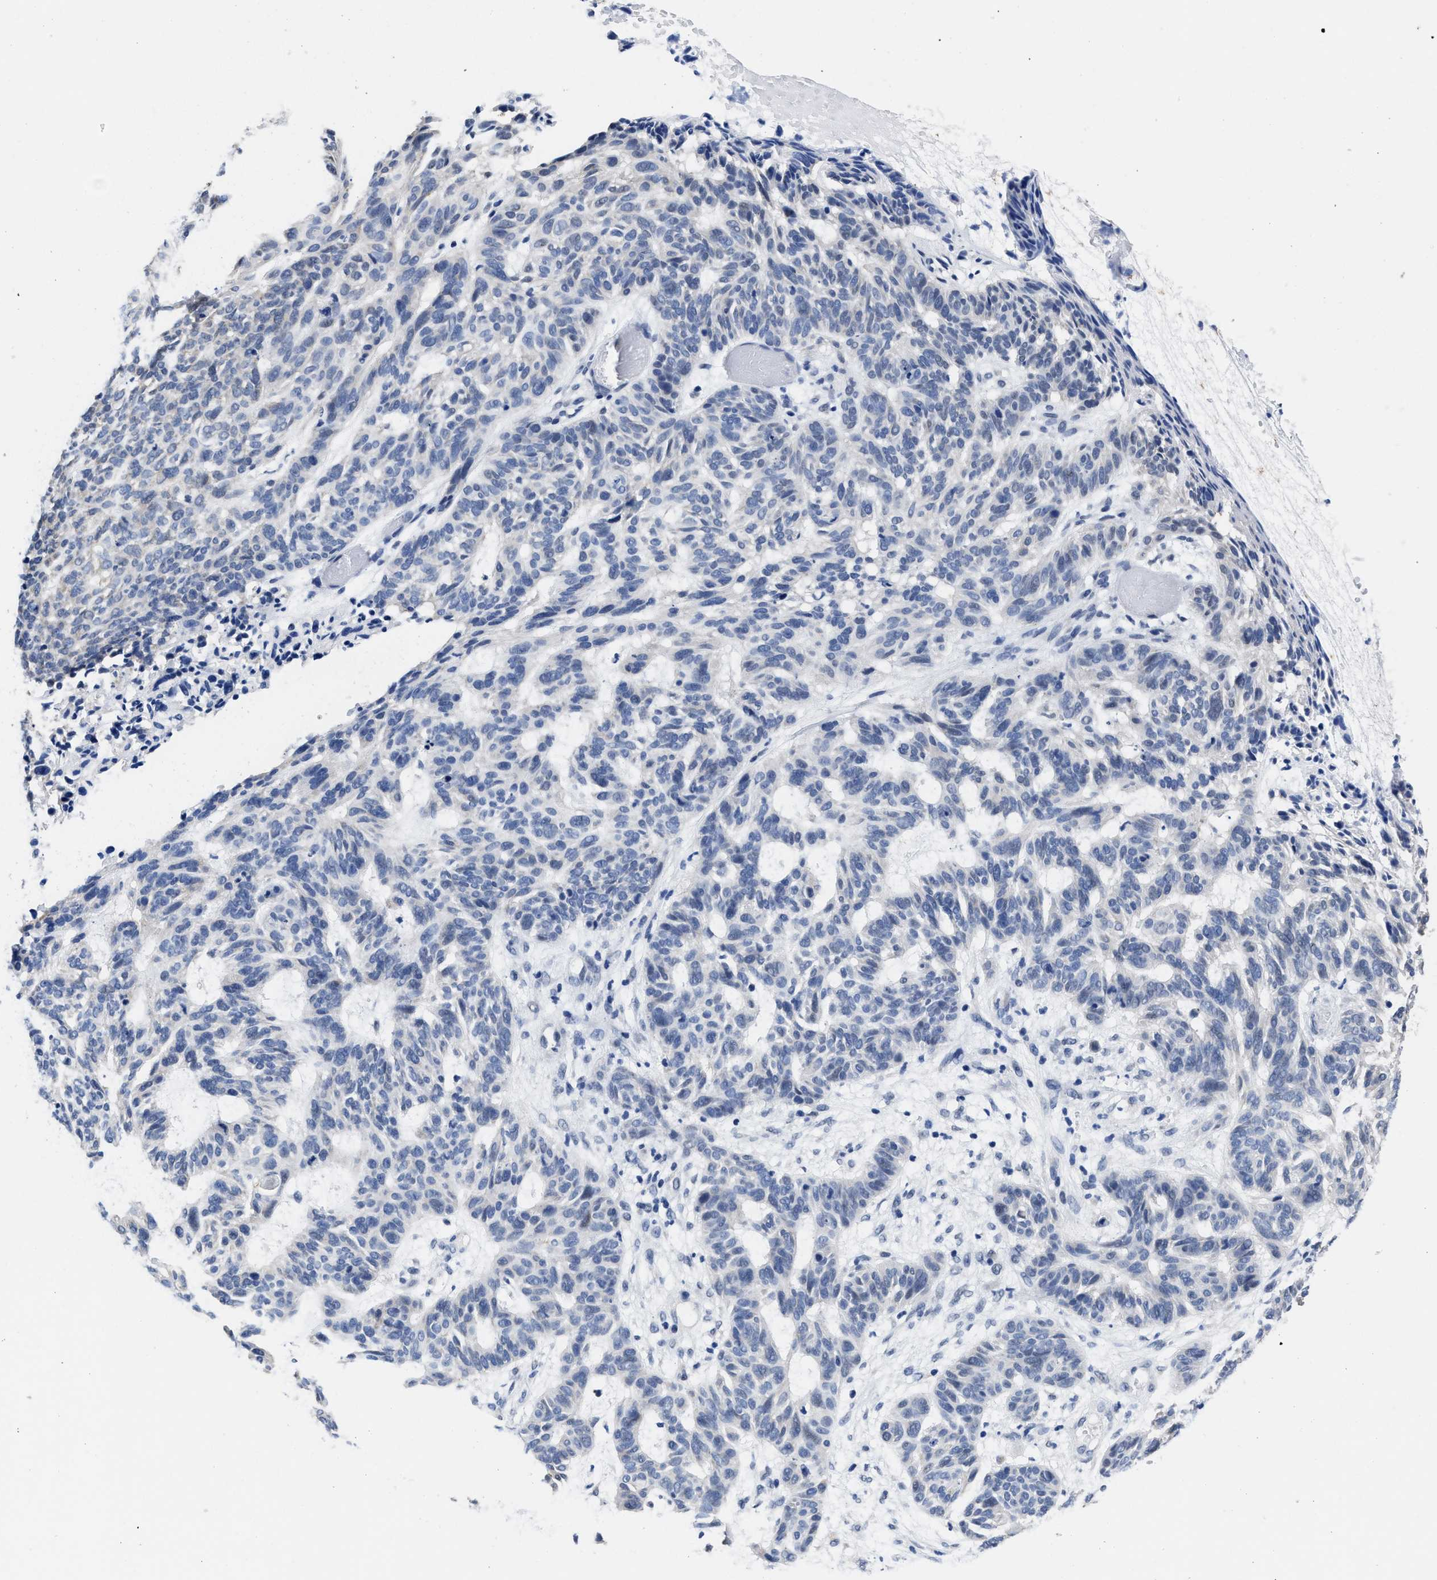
{"staining": {"intensity": "negative", "quantity": "none", "location": "none"}, "tissue": "skin cancer", "cell_type": "Tumor cells", "image_type": "cancer", "snomed": [{"axis": "morphology", "description": "Basal cell carcinoma"}, {"axis": "topography", "description": "Skin"}], "caption": "IHC of human basal cell carcinoma (skin) reveals no expression in tumor cells.", "gene": "HOOK1", "patient": {"sex": "male", "age": 85}}